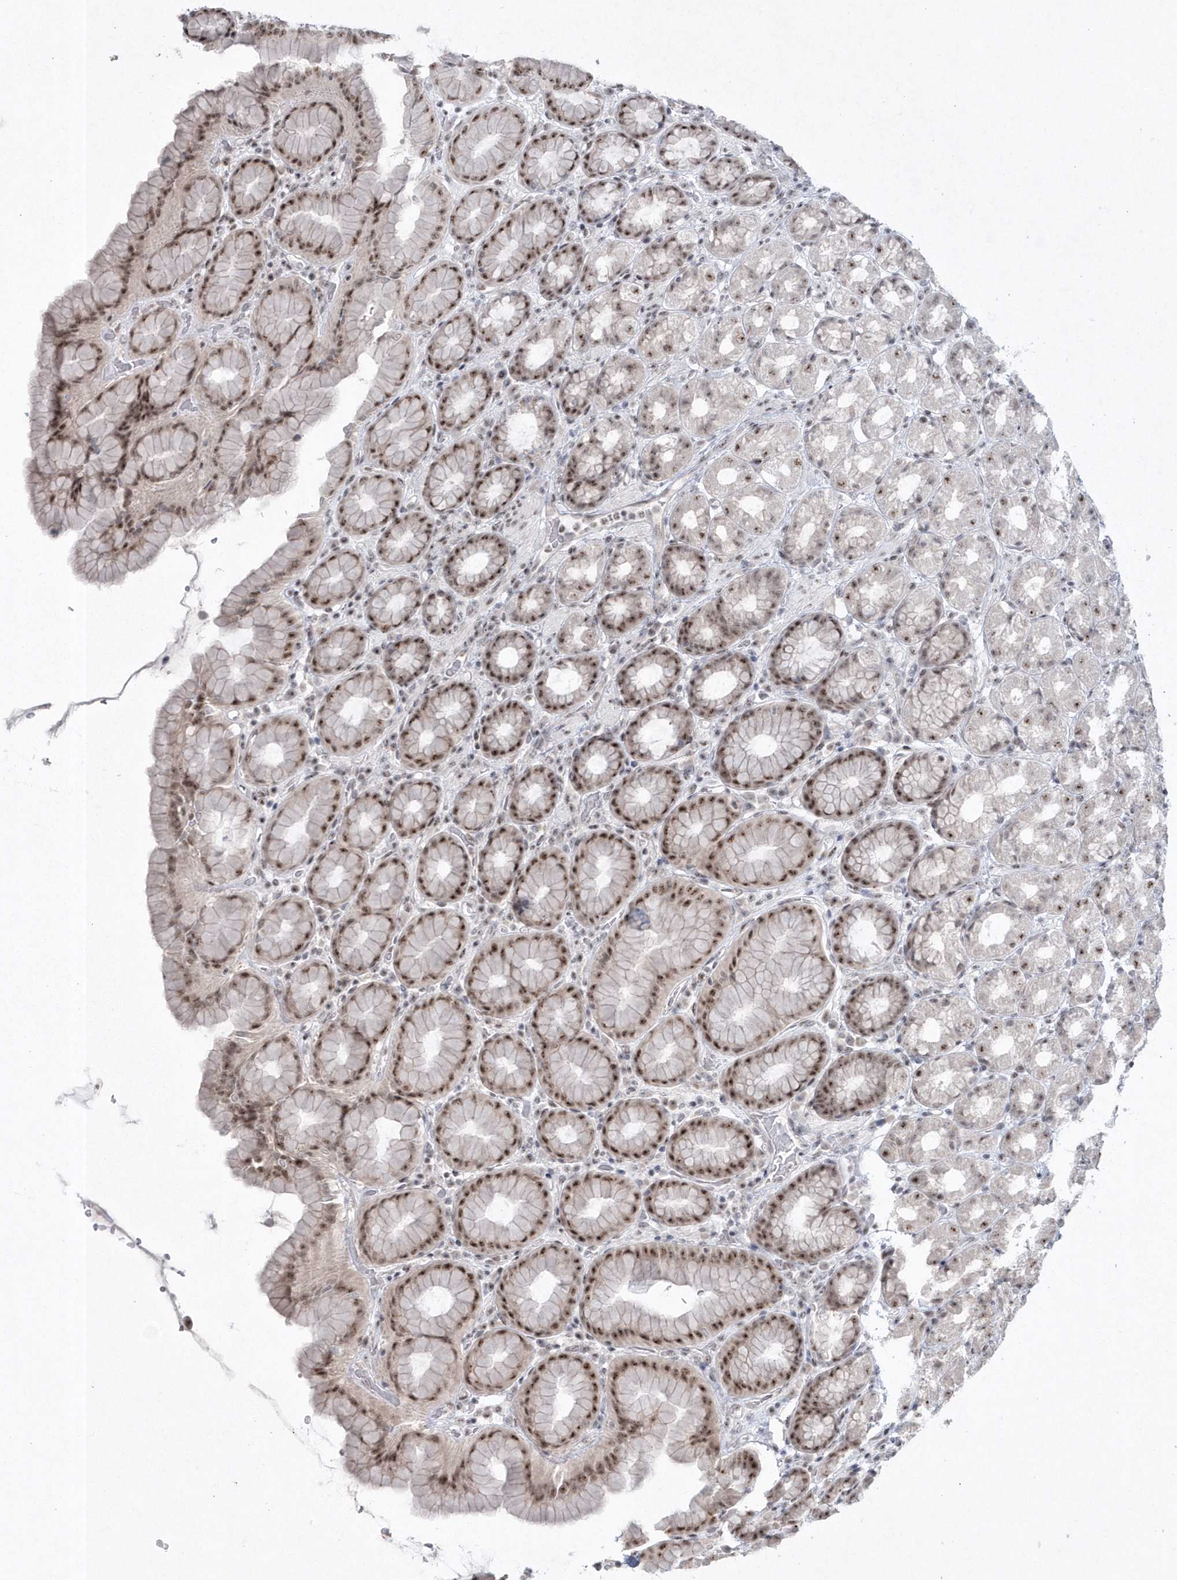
{"staining": {"intensity": "moderate", "quantity": ">75%", "location": "nuclear"}, "tissue": "stomach", "cell_type": "Glandular cells", "image_type": "normal", "snomed": [{"axis": "morphology", "description": "Normal tissue, NOS"}, {"axis": "topography", "description": "Stomach, upper"}], "caption": "A medium amount of moderate nuclear expression is seen in about >75% of glandular cells in normal stomach.", "gene": "KDM6B", "patient": {"sex": "male", "age": 68}}